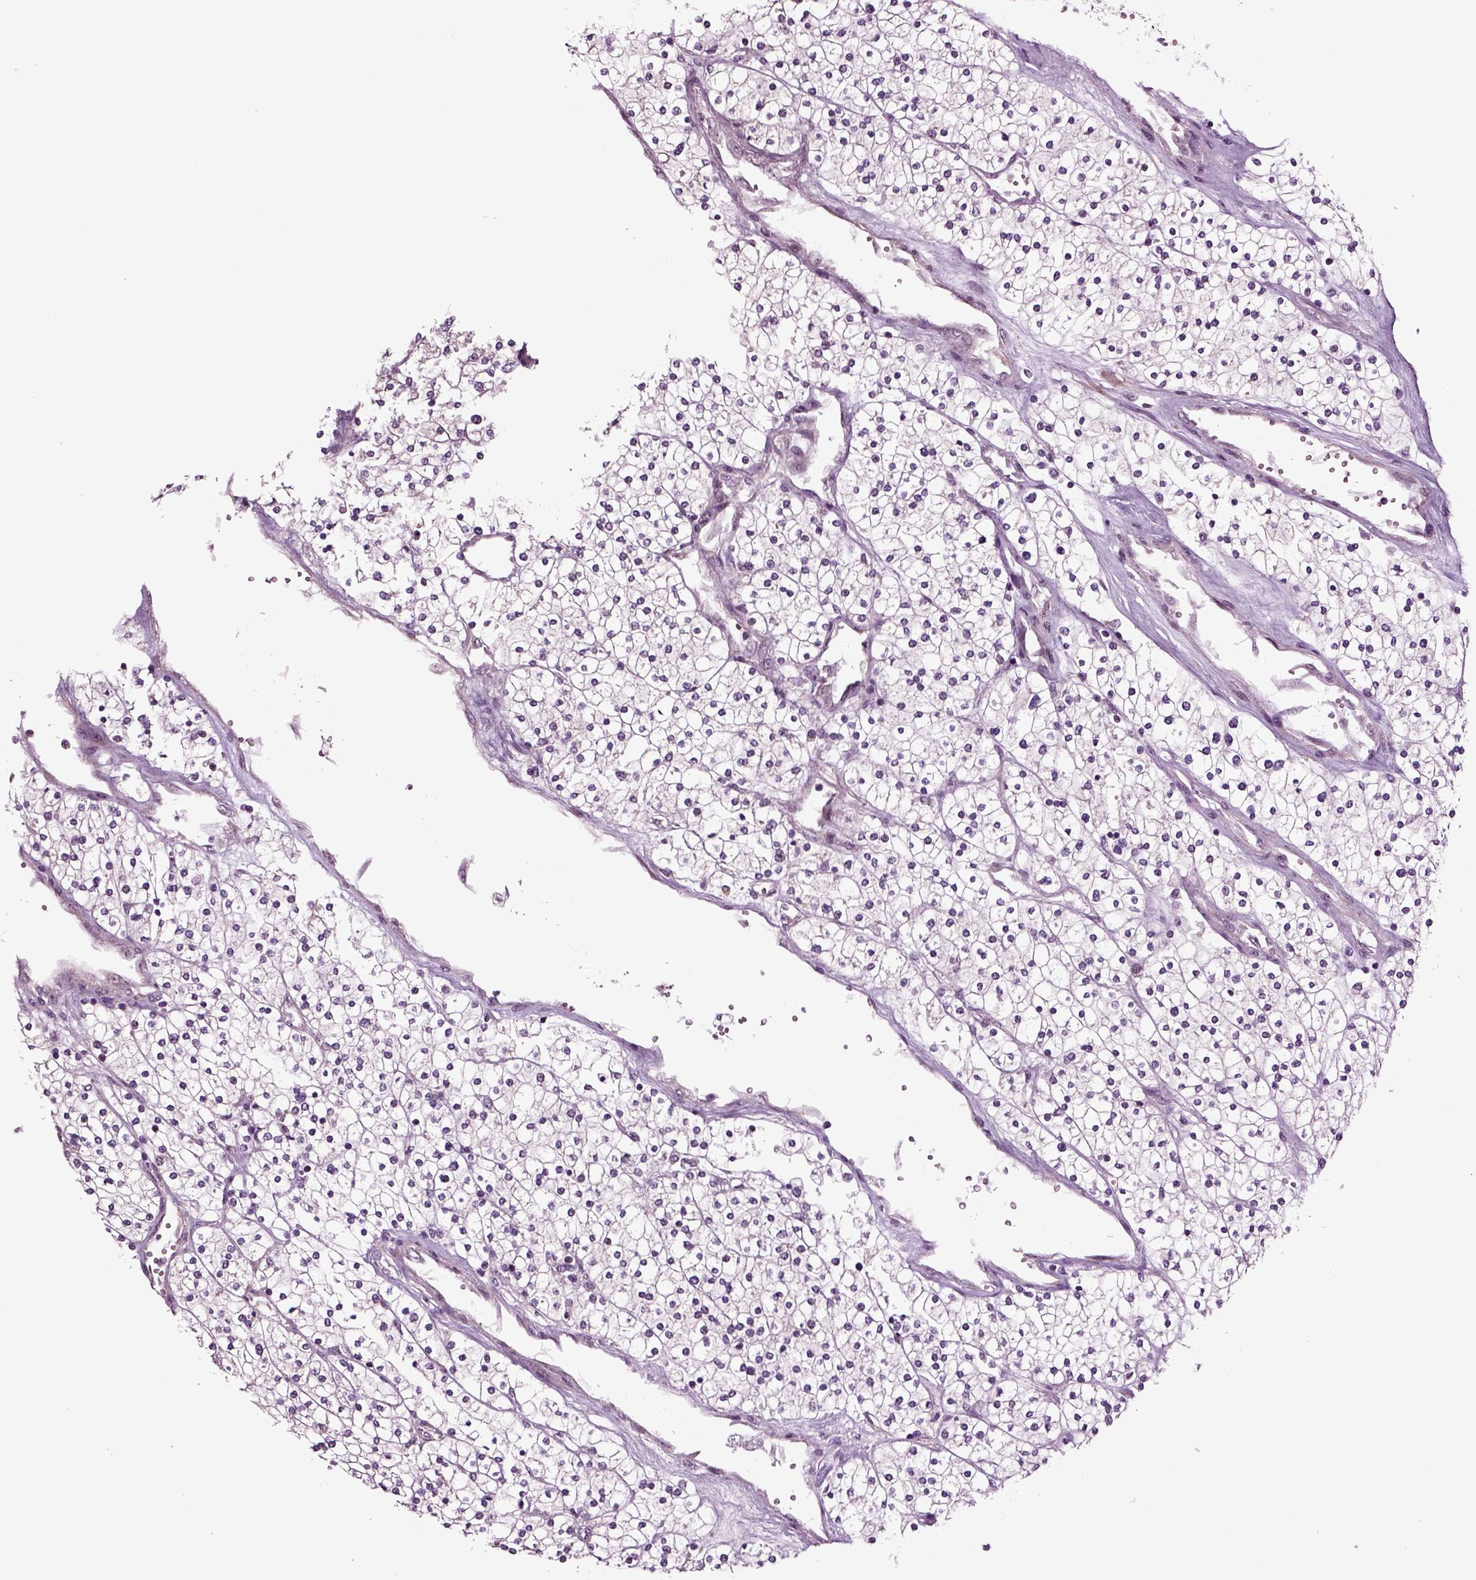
{"staining": {"intensity": "negative", "quantity": "none", "location": "none"}, "tissue": "renal cancer", "cell_type": "Tumor cells", "image_type": "cancer", "snomed": [{"axis": "morphology", "description": "Adenocarcinoma, NOS"}, {"axis": "topography", "description": "Kidney"}], "caption": "The image shows no staining of tumor cells in renal cancer.", "gene": "HAGHL", "patient": {"sex": "male", "age": 80}}